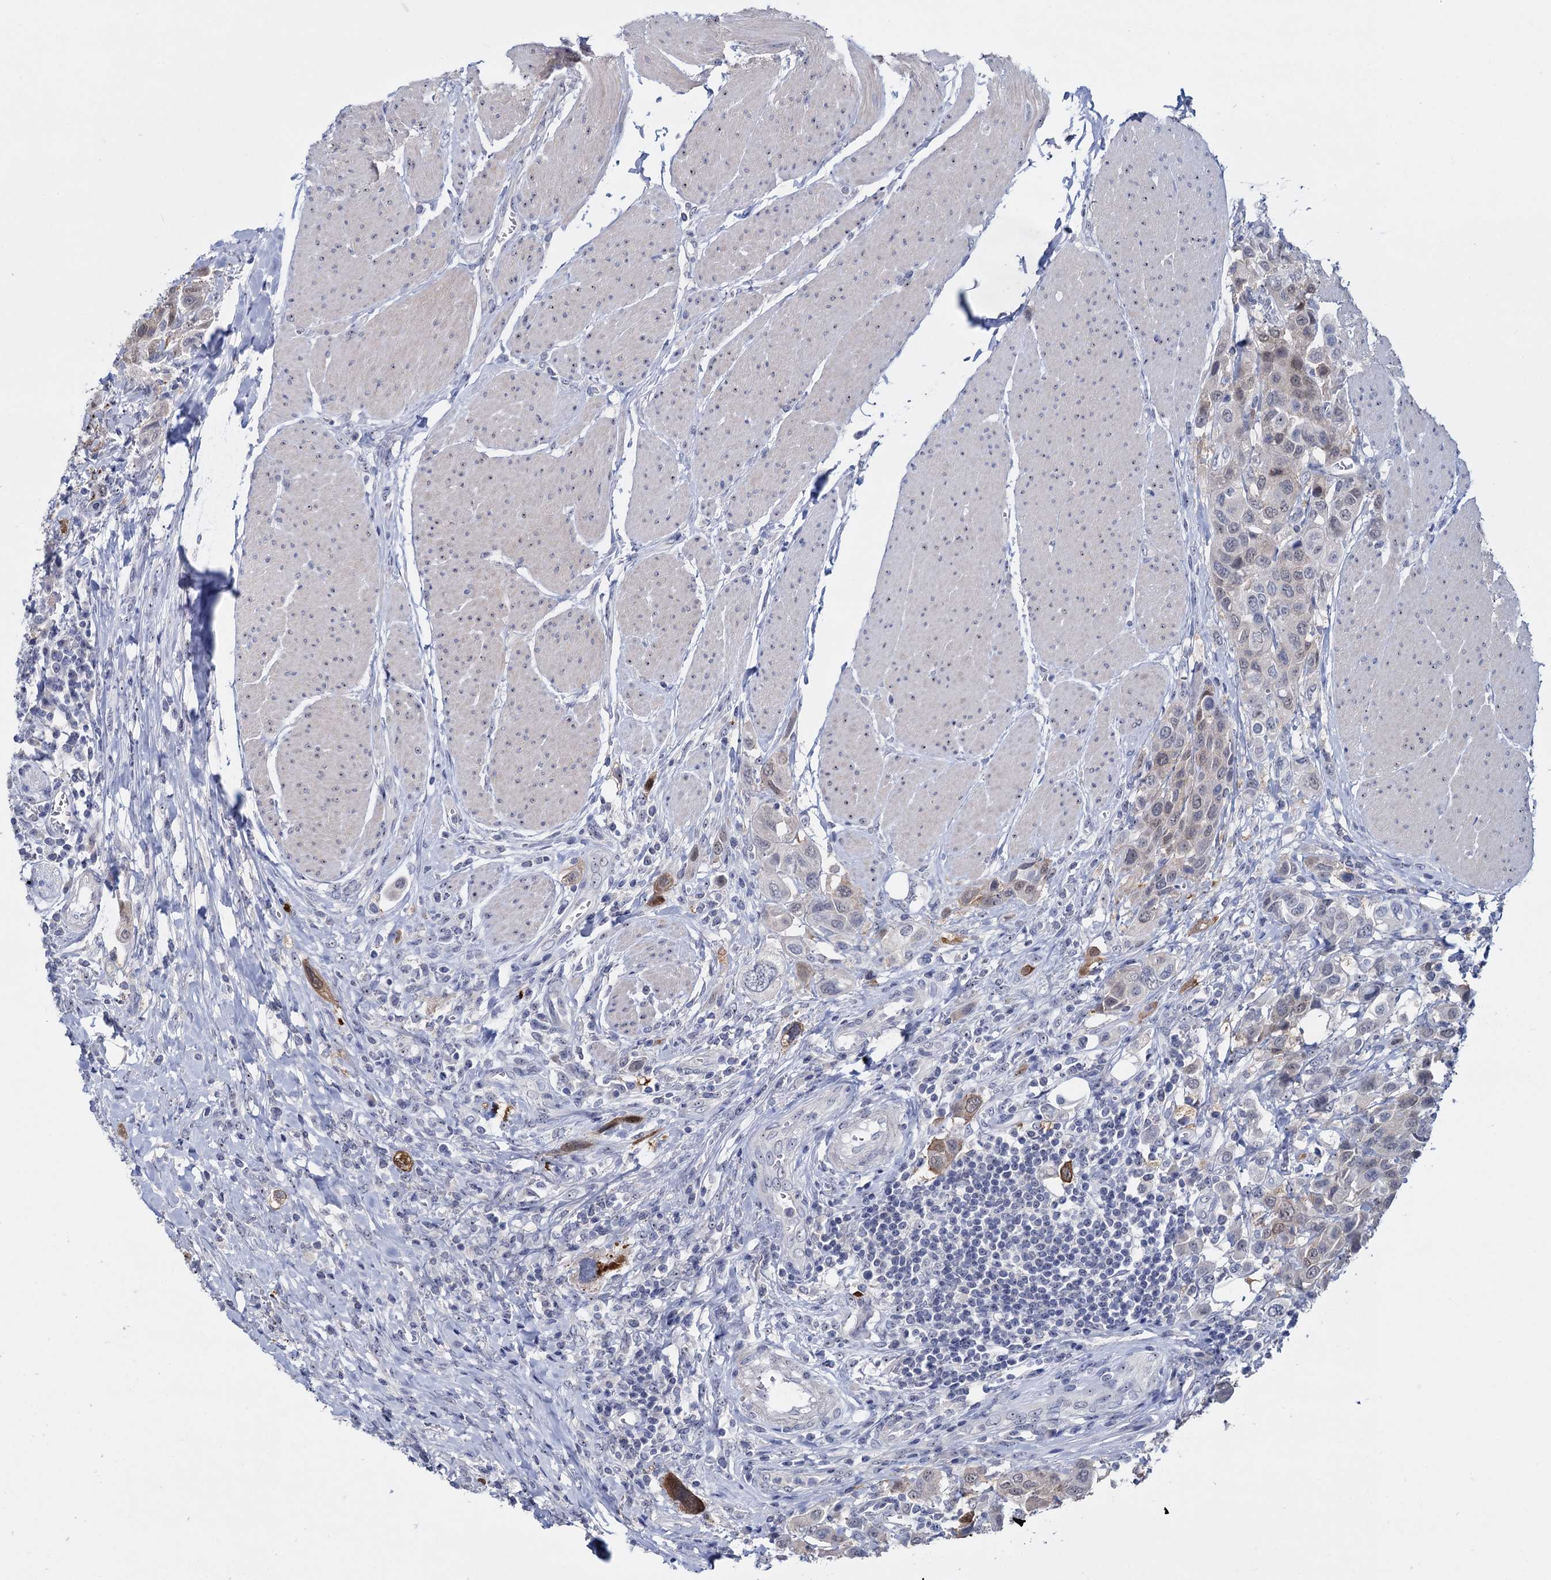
{"staining": {"intensity": "moderate", "quantity": "<25%", "location": "cytoplasmic/membranous"}, "tissue": "urothelial cancer", "cell_type": "Tumor cells", "image_type": "cancer", "snomed": [{"axis": "morphology", "description": "Urothelial carcinoma, High grade"}, {"axis": "topography", "description": "Urinary bladder"}], "caption": "Immunohistochemistry of urothelial cancer displays low levels of moderate cytoplasmic/membranous positivity in approximately <25% of tumor cells.", "gene": "SFN", "patient": {"sex": "male", "age": 50}}